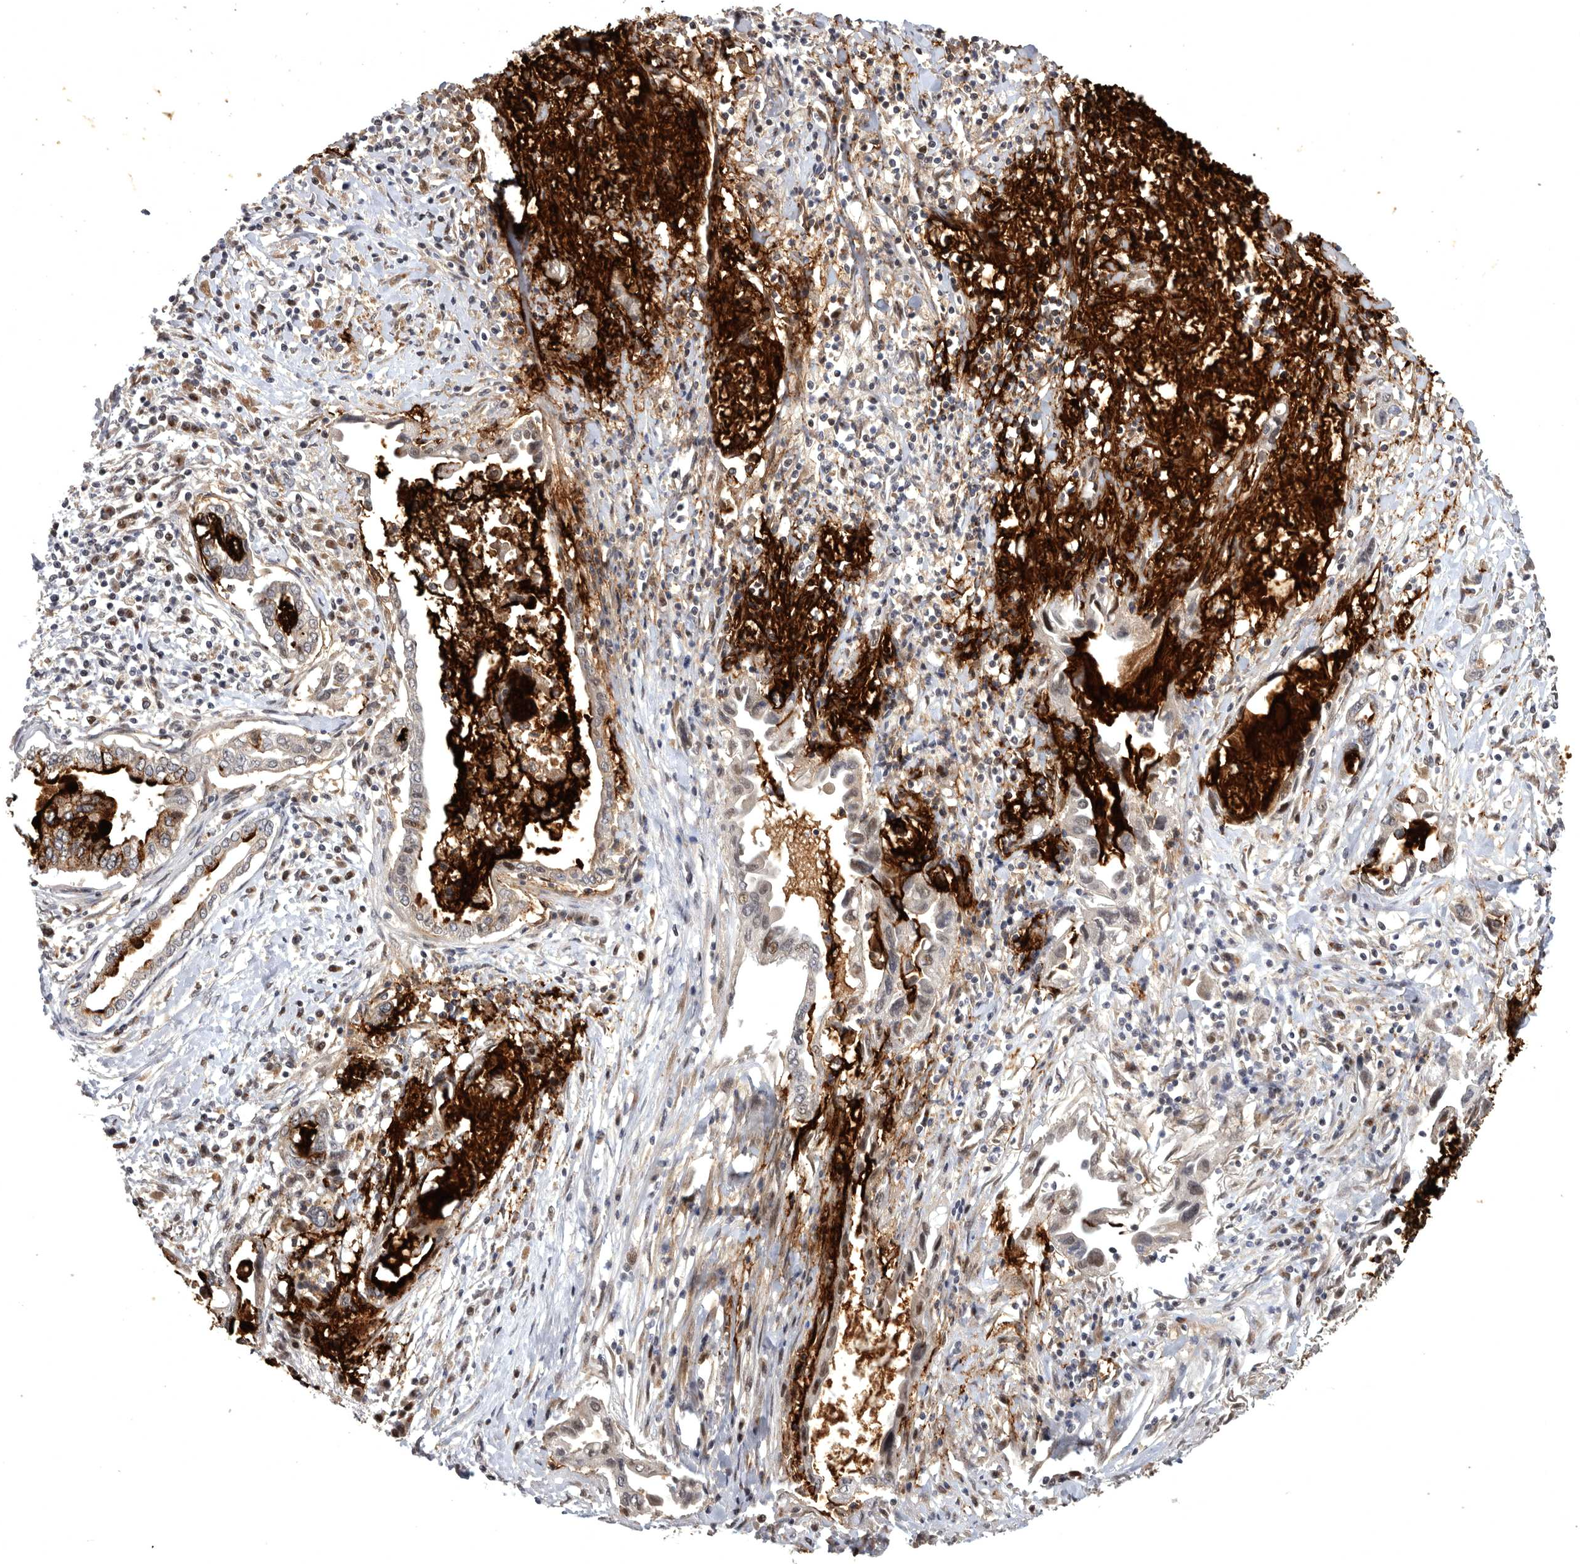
{"staining": {"intensity": "negative", "quantity": "none", "location": "none"}, "tissue": "pancreatic cancer", "cell_type": "Tumor cells", "image_type": "cancer", "snomed": [{"axis": "morphology", "description": "Adenocarcinoma, NOS"}, {"axis": "topography", "description": "Pancreas"}], "caption": "Immunohistochemical staining of pancreatic cancer displays no significant staining in tumor cells.", "gene": "MAN2A1", "patient": {"sex": "female", "age": 57}}